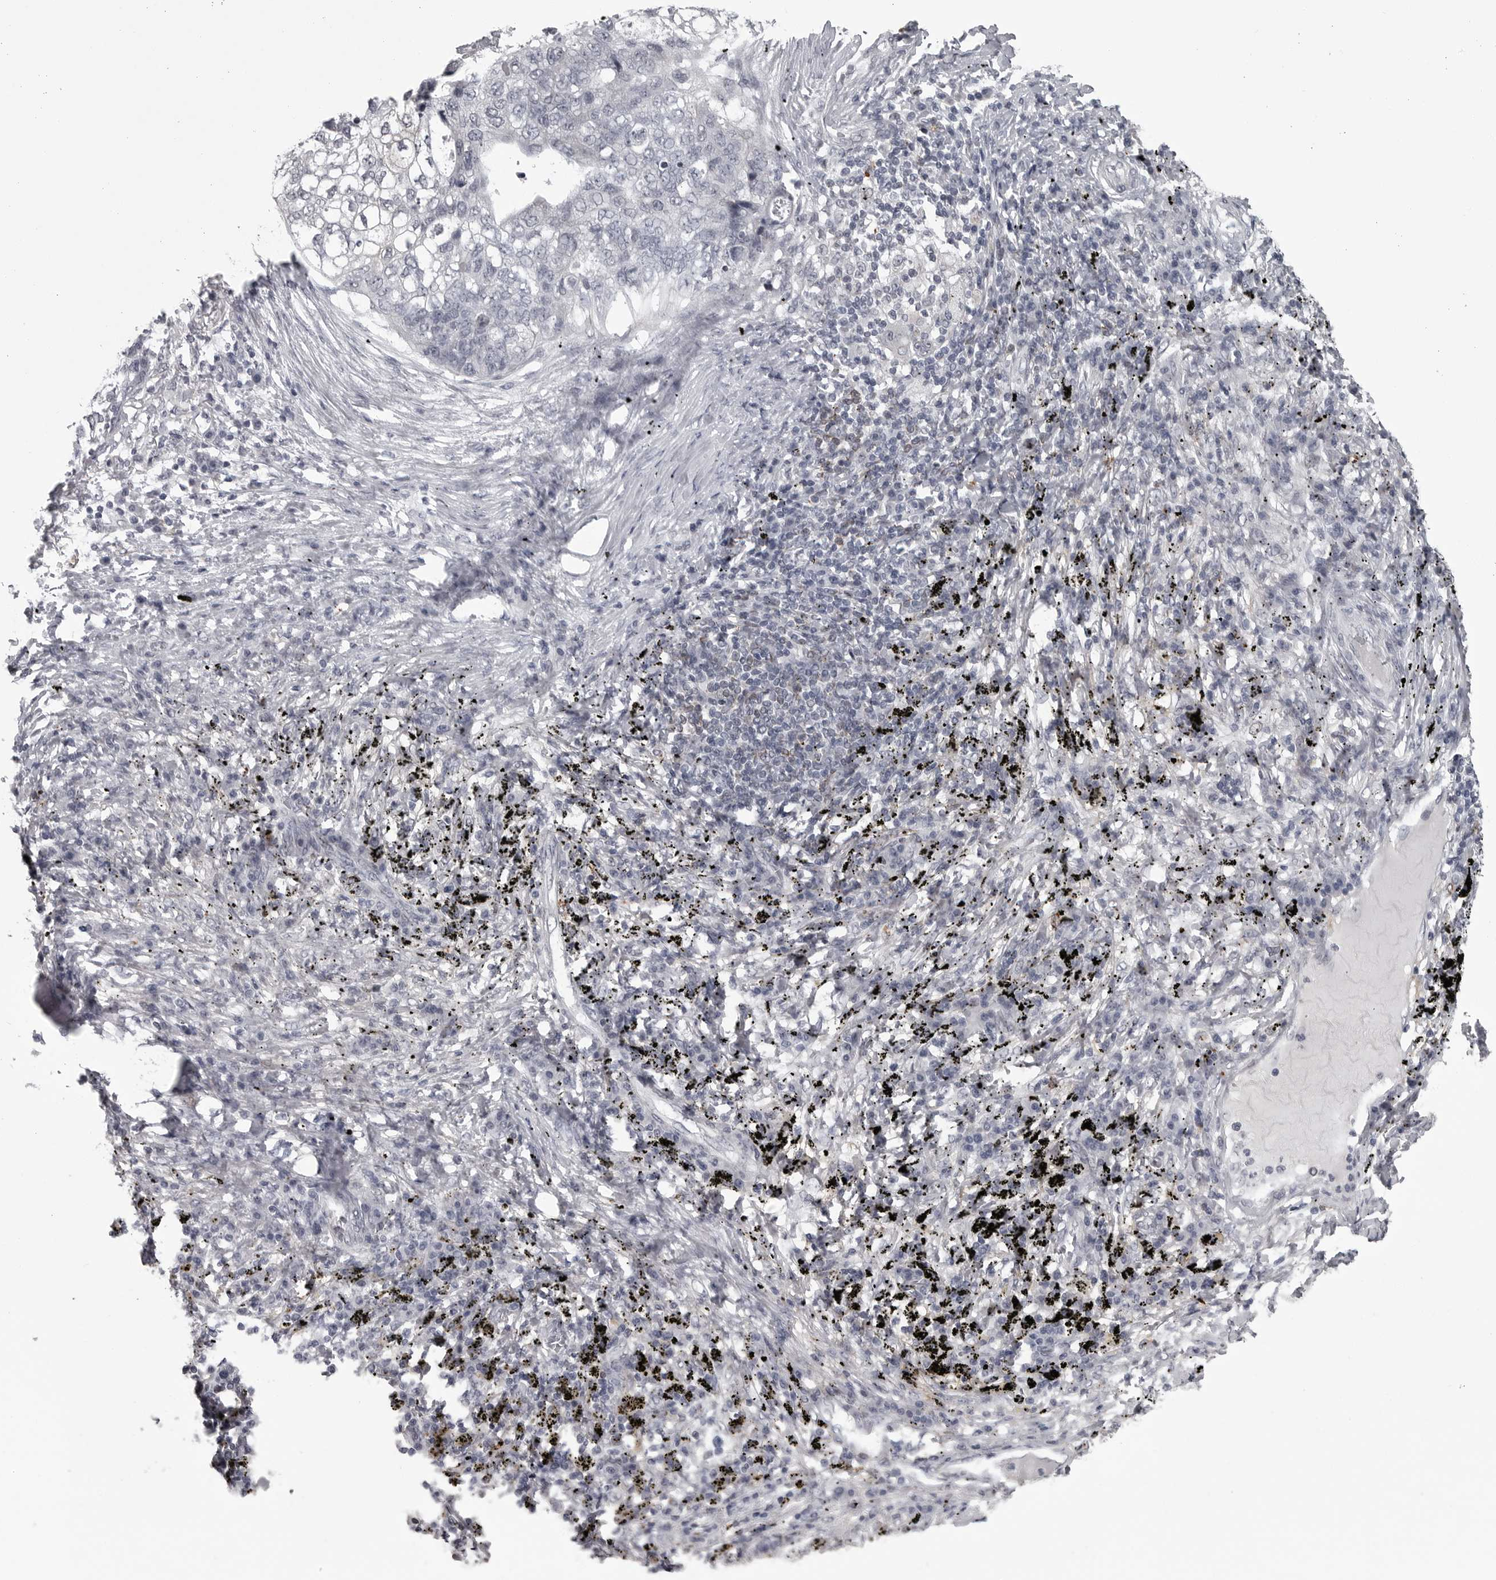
{"staining": {"intensity": "negative", "quantity": "none", "location": "none"}, "tissue": "lung cancer", "cell_type": "Tumor cells", "image_type": "cancer", "snomed": [{"axis": "morphology", "description": "Squamous cell carcinoma, NOS"}, {"axis": "topography", "description": "Lung"}], "caption": "IHC micrograph of human lung cancer stained for a protein (brown), which demonstrates no expression in tumor cells. (Immunohistochemistry (ihc), brightfield microscopy, high magnification).", "gene": "LYSMD1", "patient": {"sex": "female", "age": 63}}